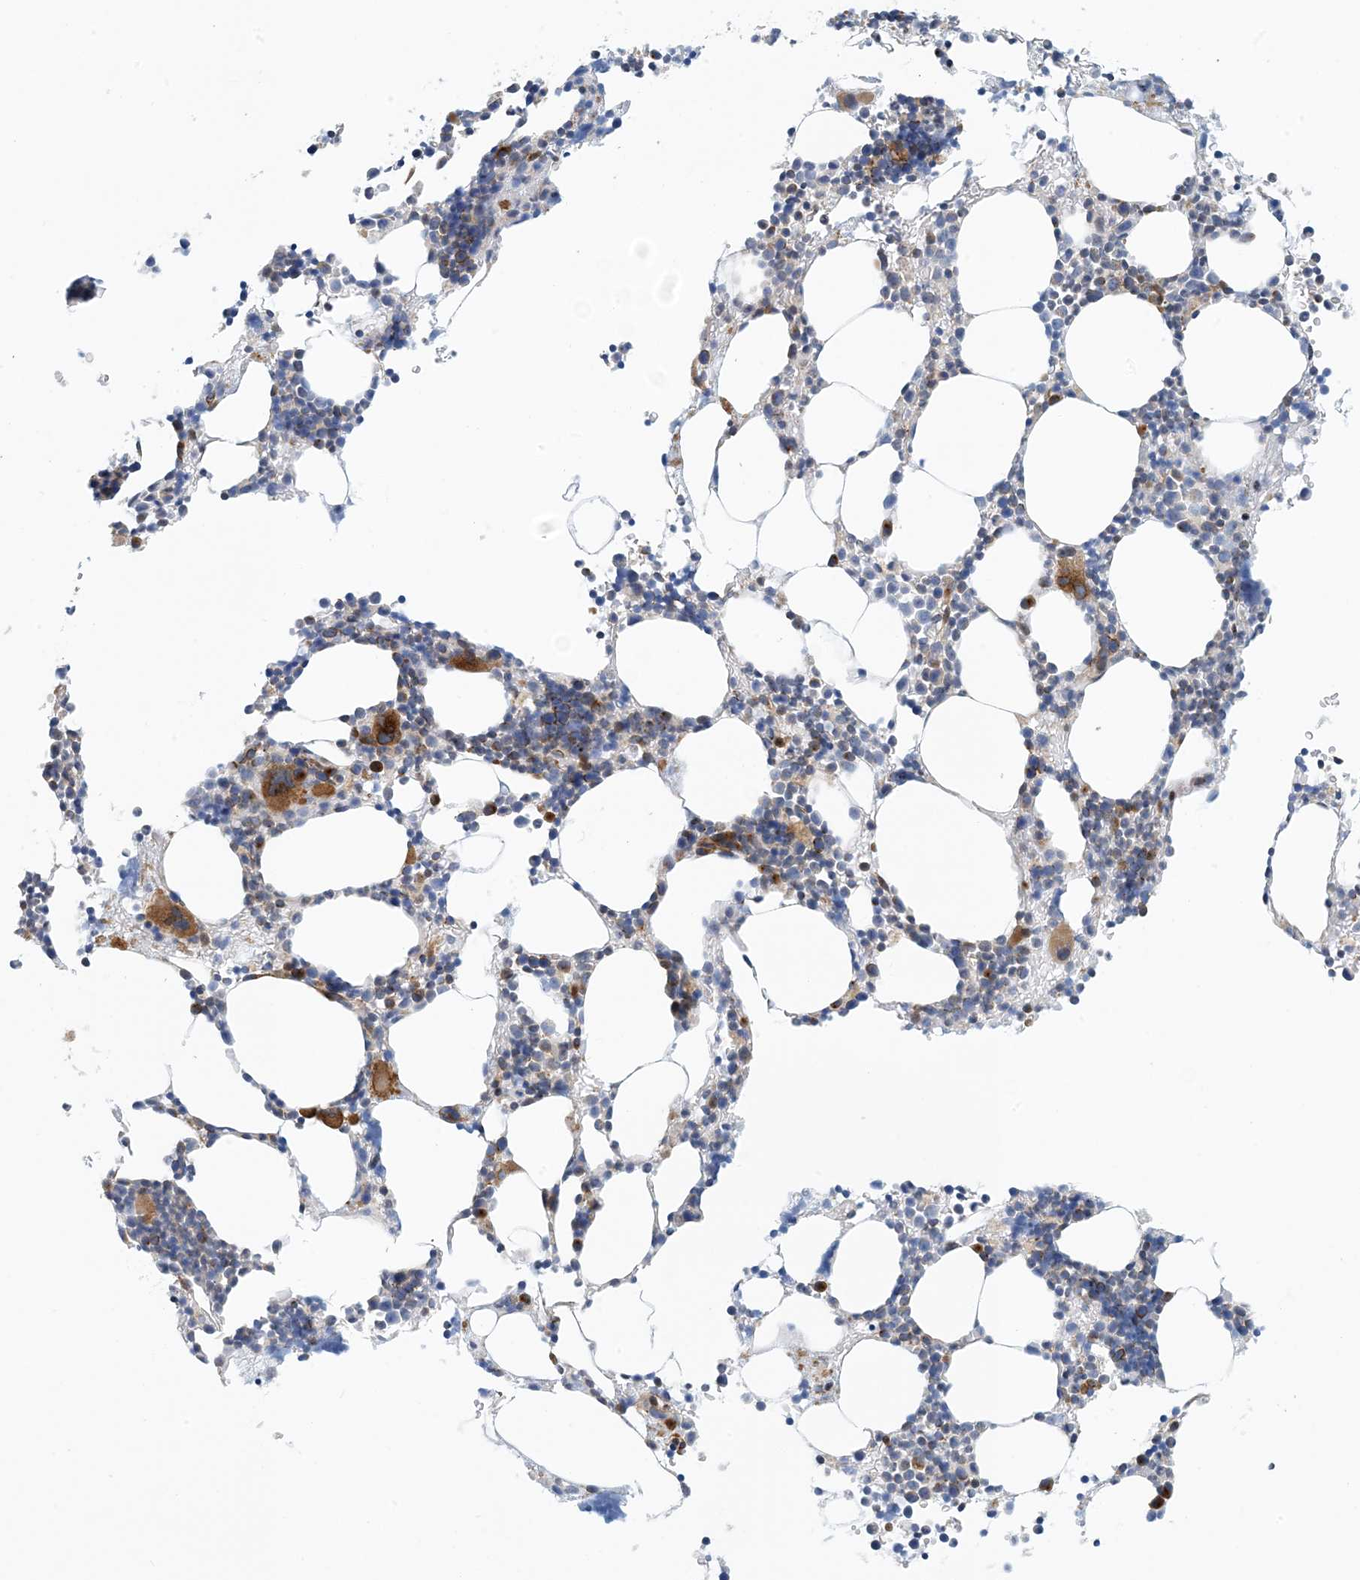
{"staining": {"intensity": "strong", "quantity": "<25%", "location": "cytoplasmic/membranous"}, "tissue": "bone marrow", "cell_type": "Hematopoietic cells", "image_type": "normal", "snomed": [{"axis": "morphology", "description": "Normal tissue, NOS"}, {"axis": "topography", "description": "Bone marrow"}], "caption": "Bone marrow was stained to show a protein in brown. There is medium levels of strong cytoplasmic/membranous staining in approximately <25% of hematopoietic cells. (brown staining indicates protein expression, while blue staining denotes nuclei).", "gene": "PCDHA2", "patient": {"sex": "male"}}